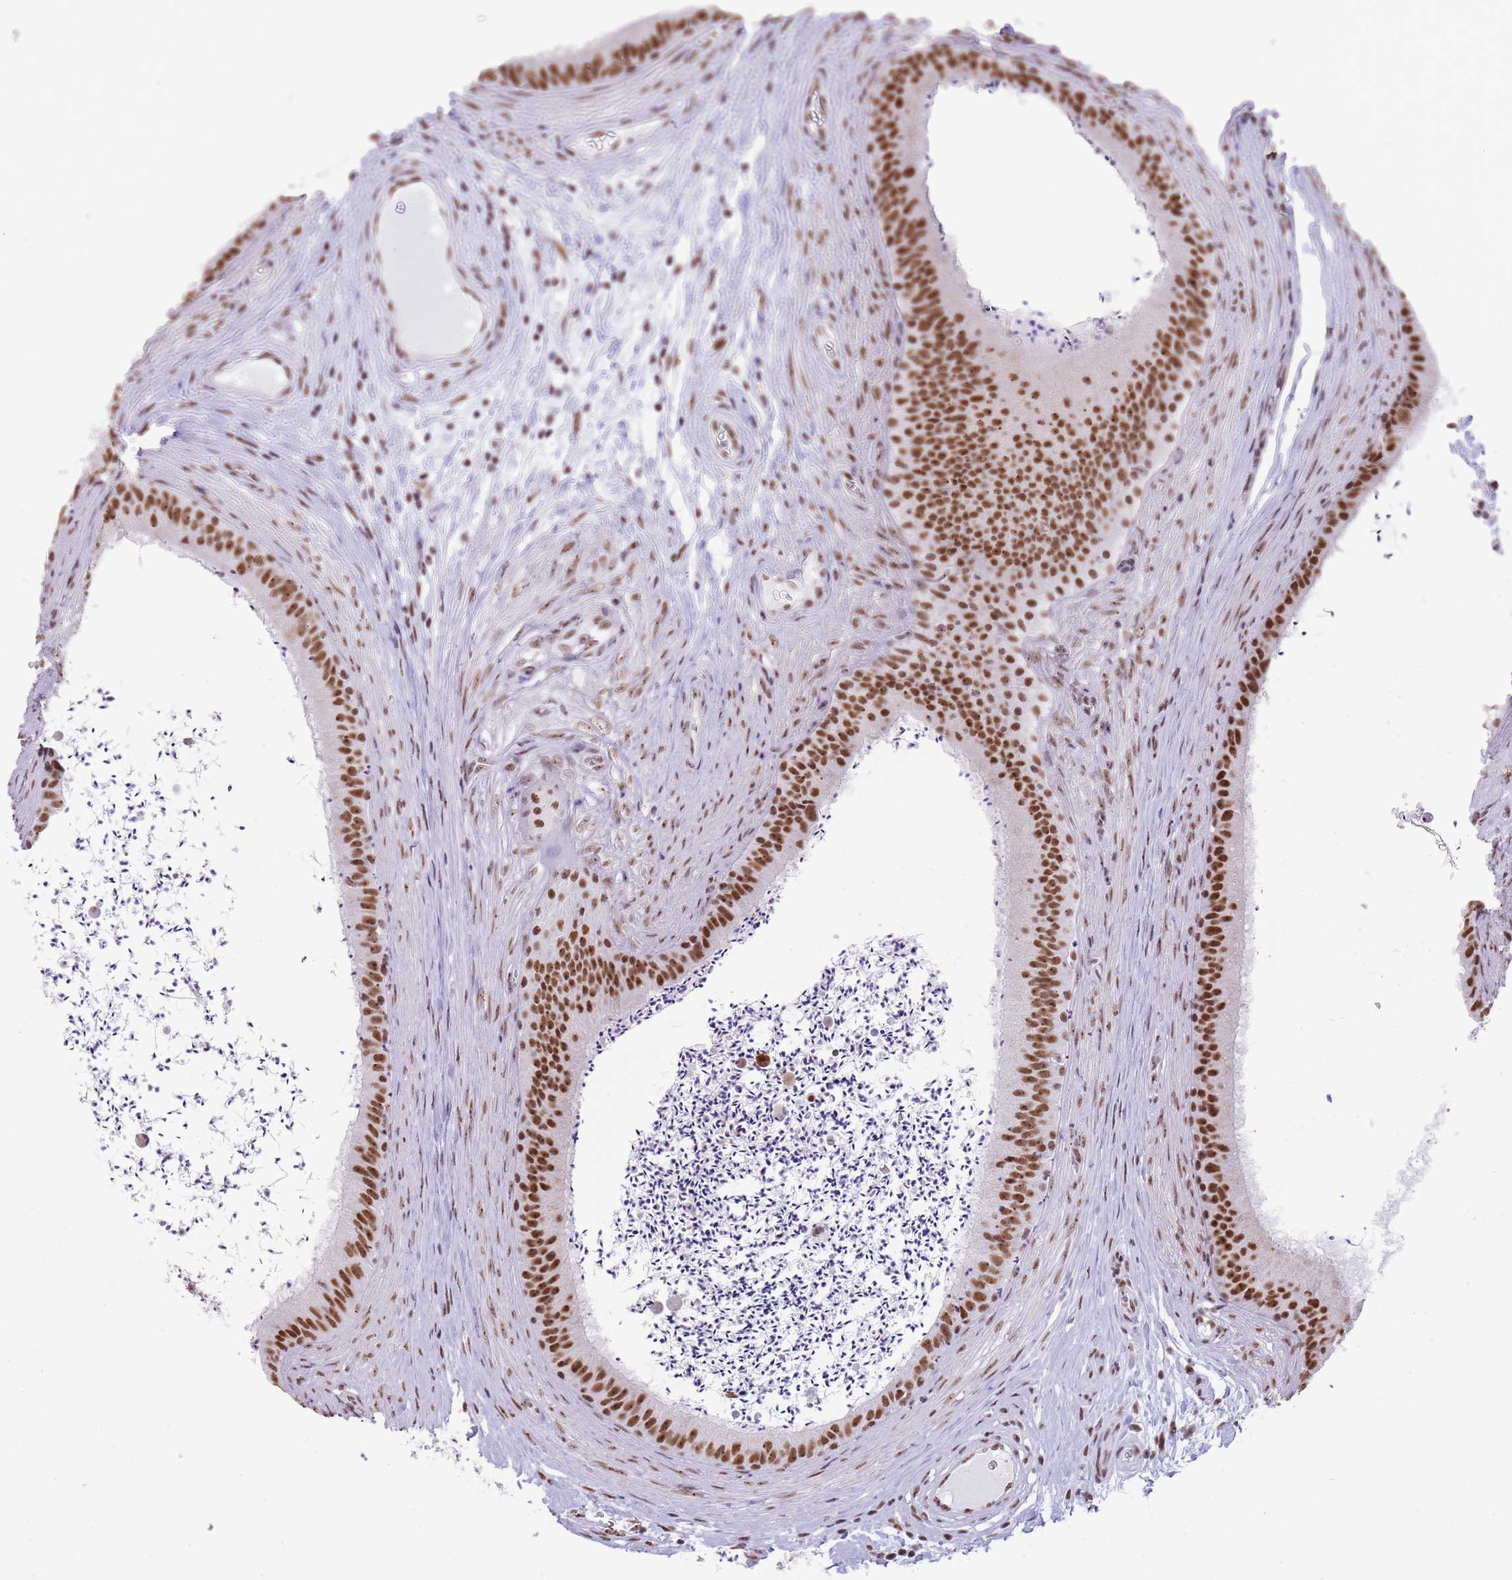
{"staining": {"intensity": "strong", "quantity": ">75%", "location": "nuclear"}, "tissue": "epididymis", "cell_type": "Glandular cells", "image_type": "normal", "snomed": [{"axis": "morphology", "description": "Normal tissue, NOS"}, {"axis": "topography", "description": "Testis"}, {"axis": "topography", "description": "Epididymis"}], "caption": "High-magnification brightfield microscopy of normal epididymis stained with DAB (brown) and counterstained with hematoxylin (blue). glandular cells exhibit strong nuclear positivity is appreciated in about>75% of cells. Immunohistochemistry stains the protein in brown and the nuclei are stained blue.", "gene": "EVC2", "patient": {"sex": "male", "age": 41}}